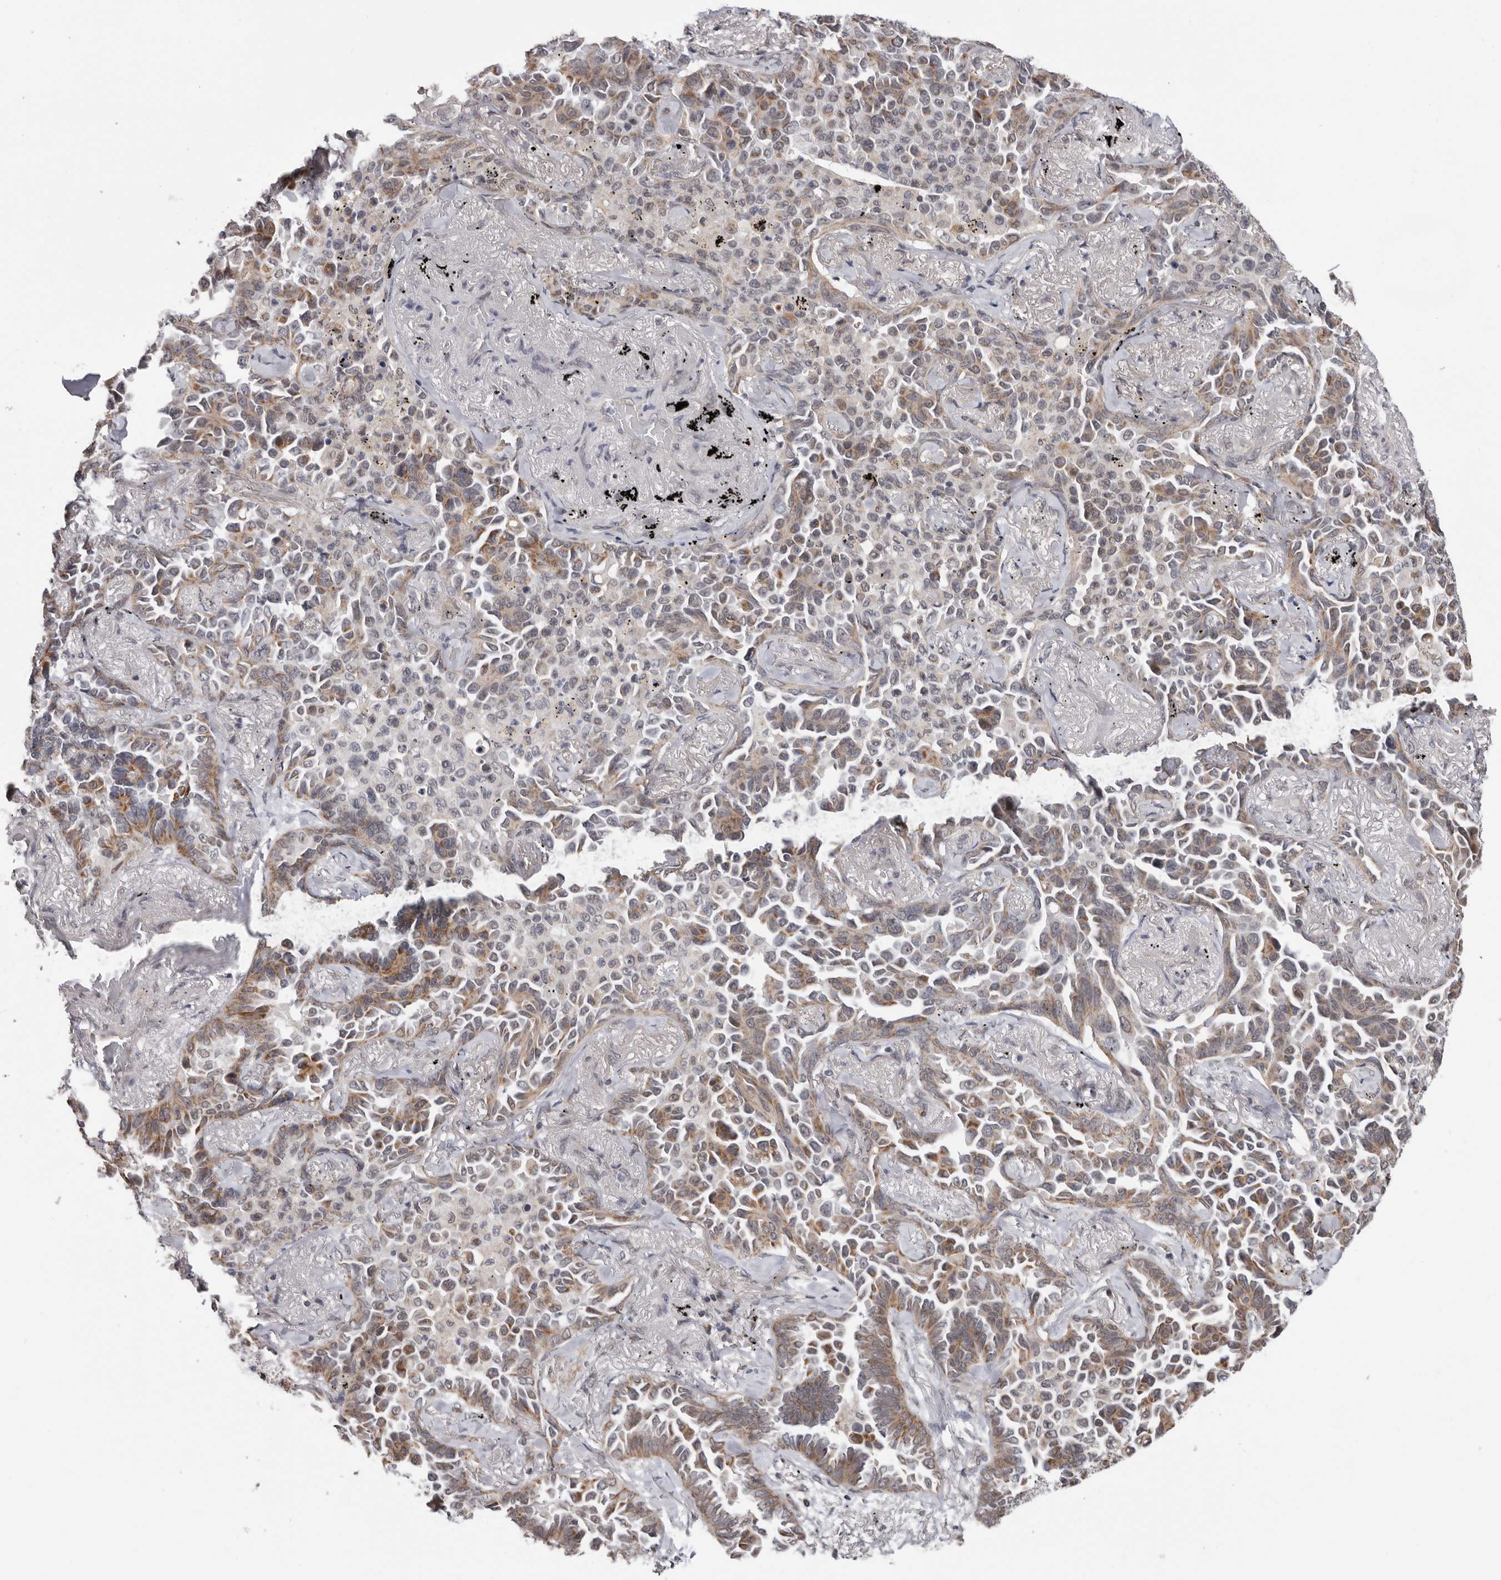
{"staining": {"intensity": "moderate", "quantity": ">75%", "location": "cytoplasmic/membranous"}, "tissue": "lung cancer", "cell_type": "Tumor cells", "image_type": "cancer", "snomed": [{"axis": "morphology", "description": "Adenocarcinoma, NOS"}, {"axis": "topography", "description": "Lung"}], "caption": "Immunohistochemistry histopathology image of neoplastic tissue: human lung cancer (adenocarcinoma) stained using immunohistochemistry (IHC) exhibits medium levels of moderate protein expression localized specifically in the cytoplasmic/membranous of tumor cells, appearing as a cytoplasmic/membranous brown color.", "gene": "MOGAT2", "patient": {"sex": "female", "age": 67}}